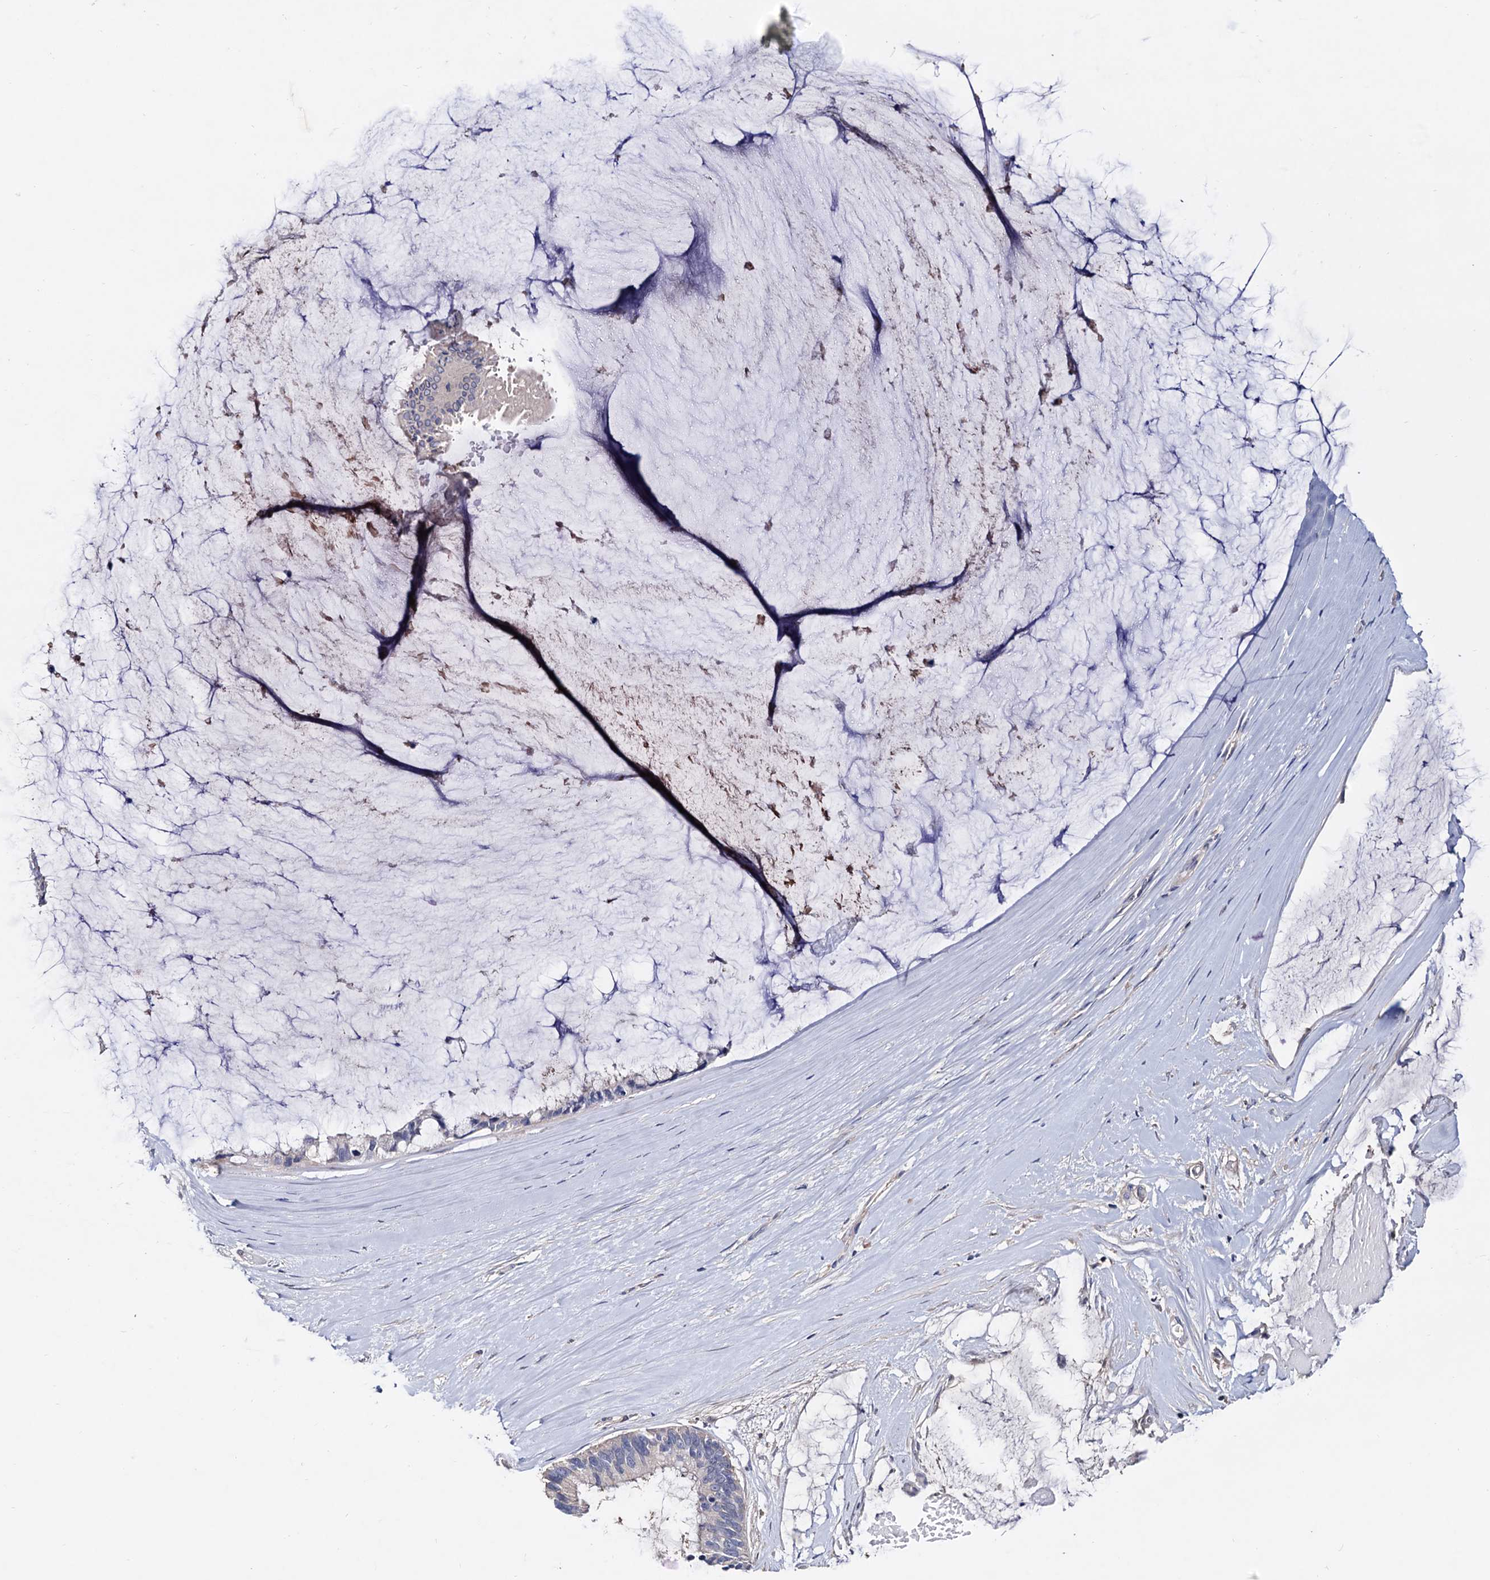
{"staining": {"intensity": "negative", "quantity": "none", "location": "none"}, "tissue": "ovarian cancer", "cell_type": "Tumor cells", "image_type": "cancer", "snomed": [{"axis": "morphology", "description": "Cystadenocarcinoma, mucinous, NOS"}, {"axis": "topography", "description": "Ovary"}], "caption": "High power microscopy image of an IHC micrograph of ovarian mucinous cystadenocarcinoma, revealing no significant expression in tumor cells. (Brightfield microscopy of DAB (3,3'-diaminobenzidine) immunohistochemistry at high magnification).", "gene": "NPAS4", "patient": {"sex": "female", "age": 39}}